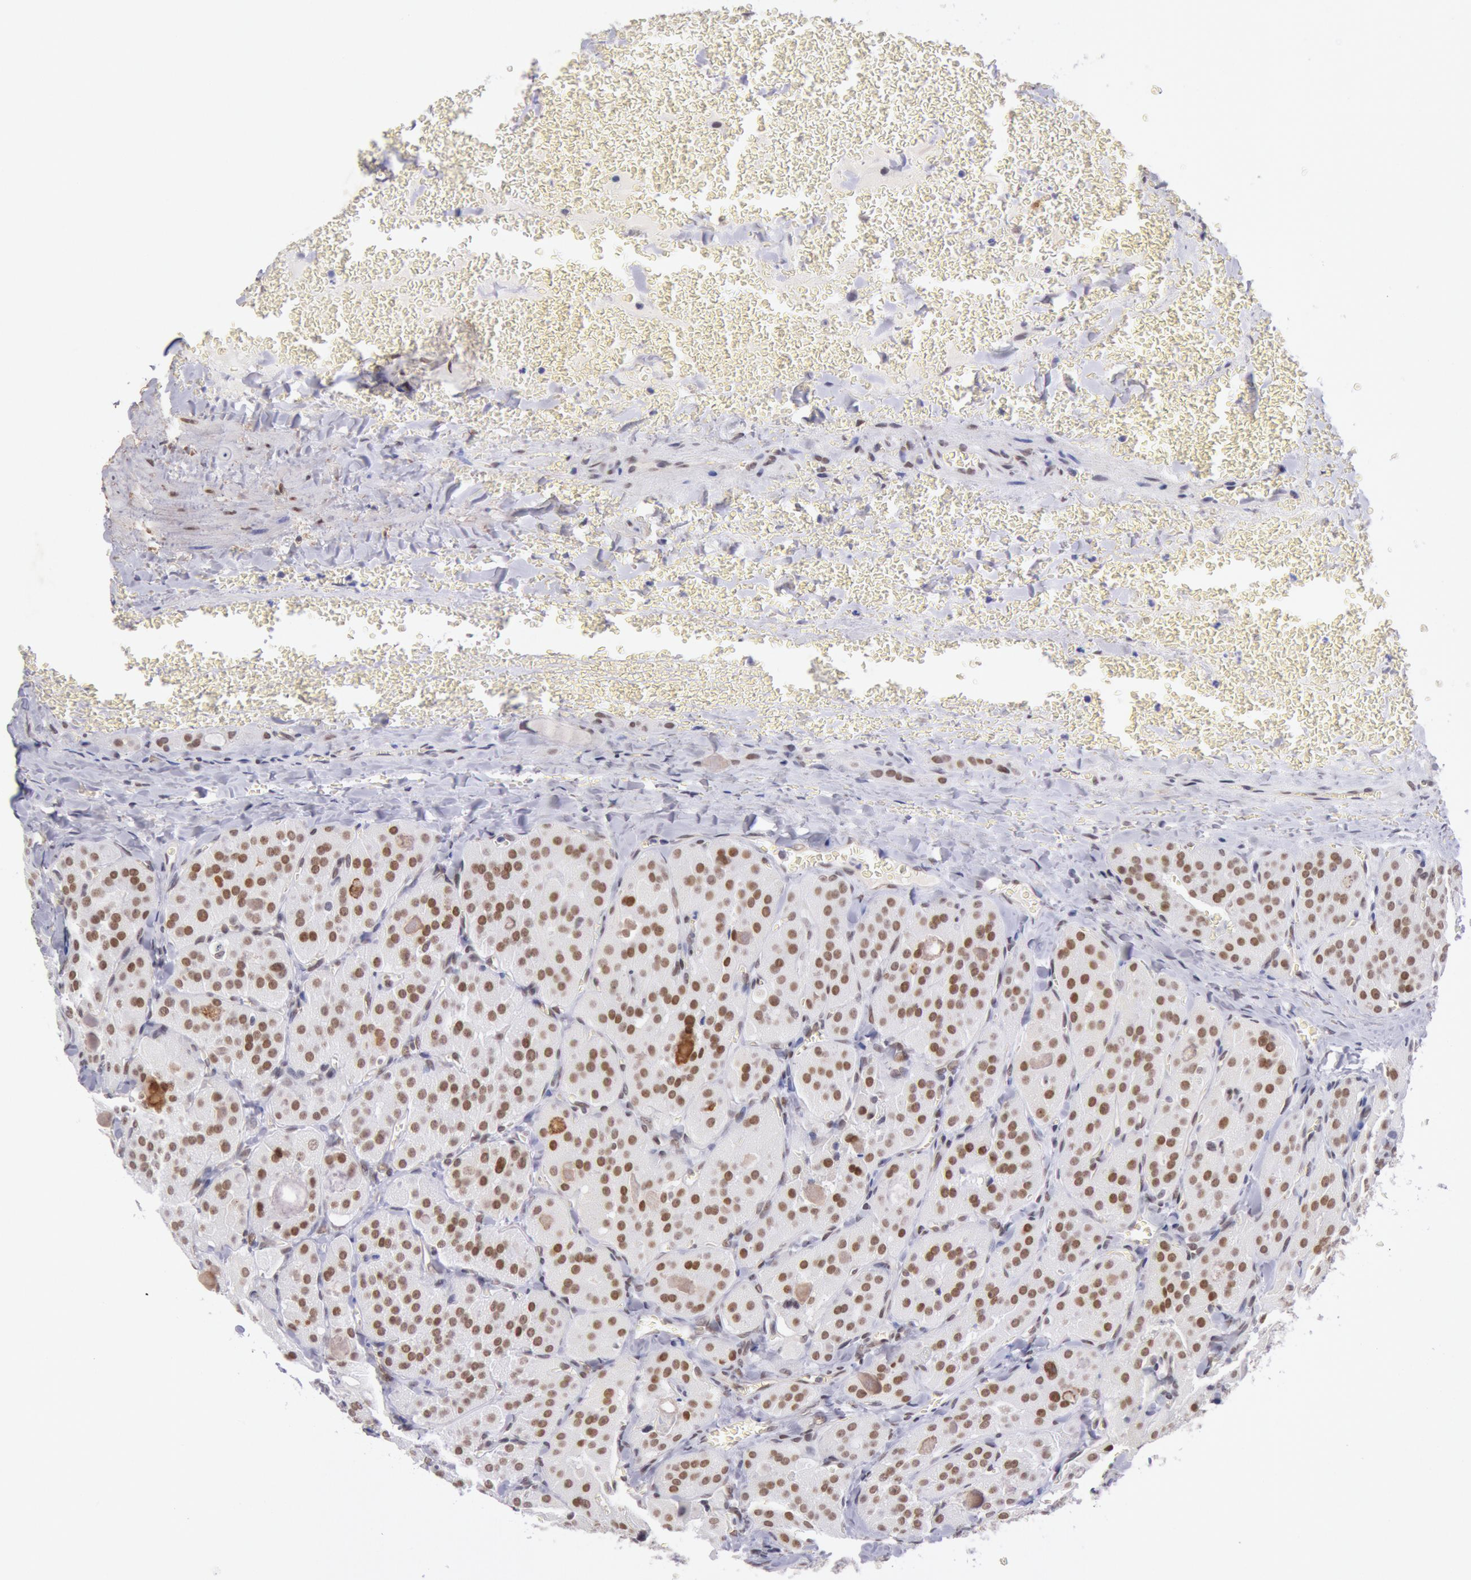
{"staining": {"intensity": "strong", "quantity": ">75%", "location": "nuclear"}, "tissue": "thyroid cancer", "cell_type": "Tumor cells", "image_type": "cancer", "snomed": [{"axis": "morphology", "description": "Carcinoma, NOS"}, {"axis": "topography", "description": "Thyroid gland"}], "caption": "Immunohistochemistry (DAB) staining of human thyroid cancer (carcinoma) demonstrates strong nuclear protein staining in approximately >75% of tumor cells.", "gene": "CDKN2B", "patient": {"sex": "male", "age": 76}}